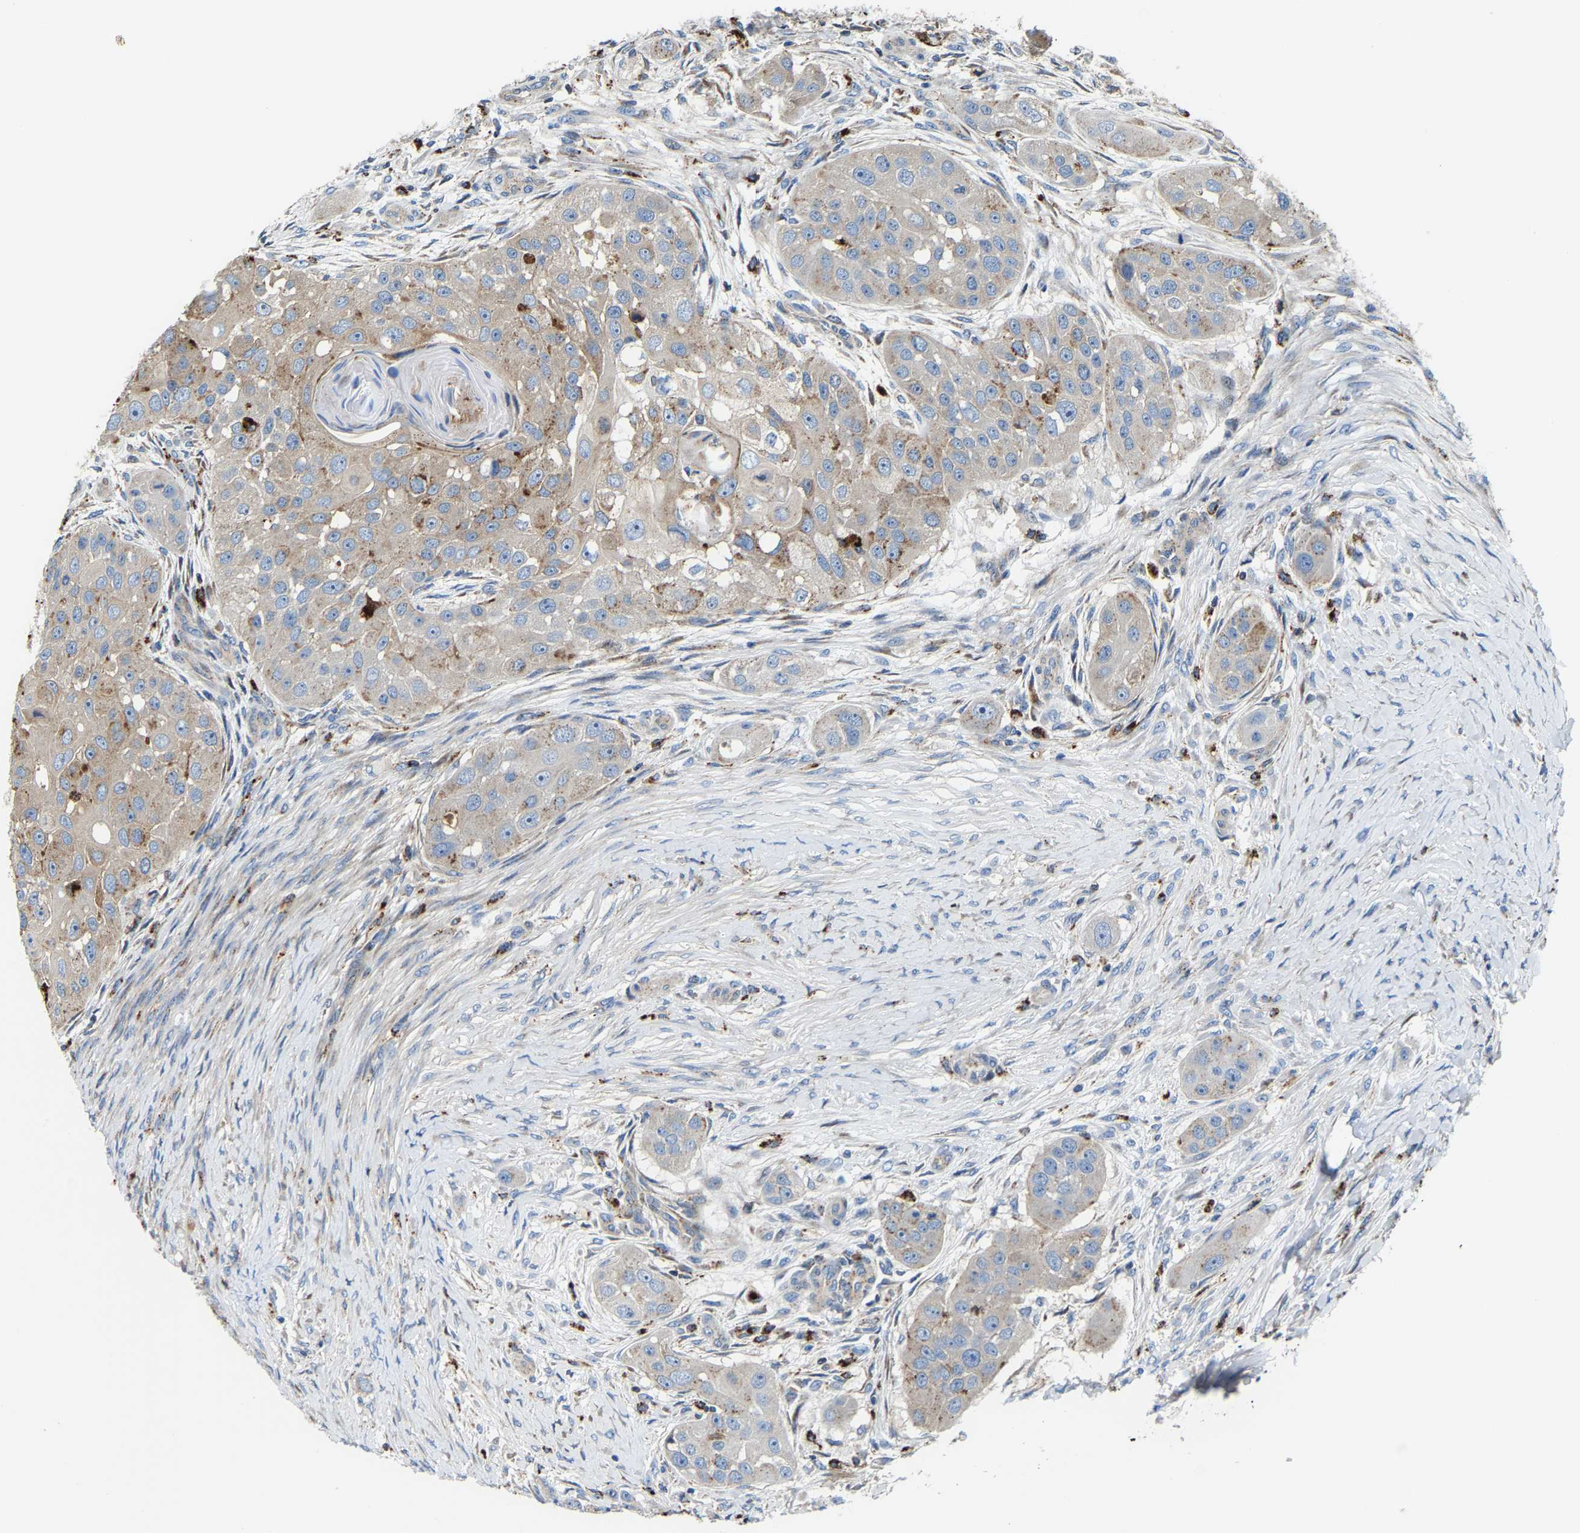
{"staining": {"intensity": "moderate", "quantity": "<25%", "location": "cytoplasmic/membranous"}, "tissue": "head and neck cancer", "cell_type": "Tumor cells", "image_type": "cancer", "snomed": [{"axis": "morphology", "description": "Normal tissue, NOS"}, {"axis": "morphology", "description": "Squamous cell carcinoma, NOS"}, {"axis": "topography", "description": "Skeletal muscle"}, {"axis": "topography", "description": "Head-Neck"}], "caption": "Immunohistochemical staining of human head and neck squamous cell carcinoma shows low levels of moderate cytoplasmic/membranous protein positivity in about <25% of tumor cells. (Brightfield microscopy of DAB IHC at high magnification).", "gene": "DPP7", "patient": {"sex": "male", "age": 51}}